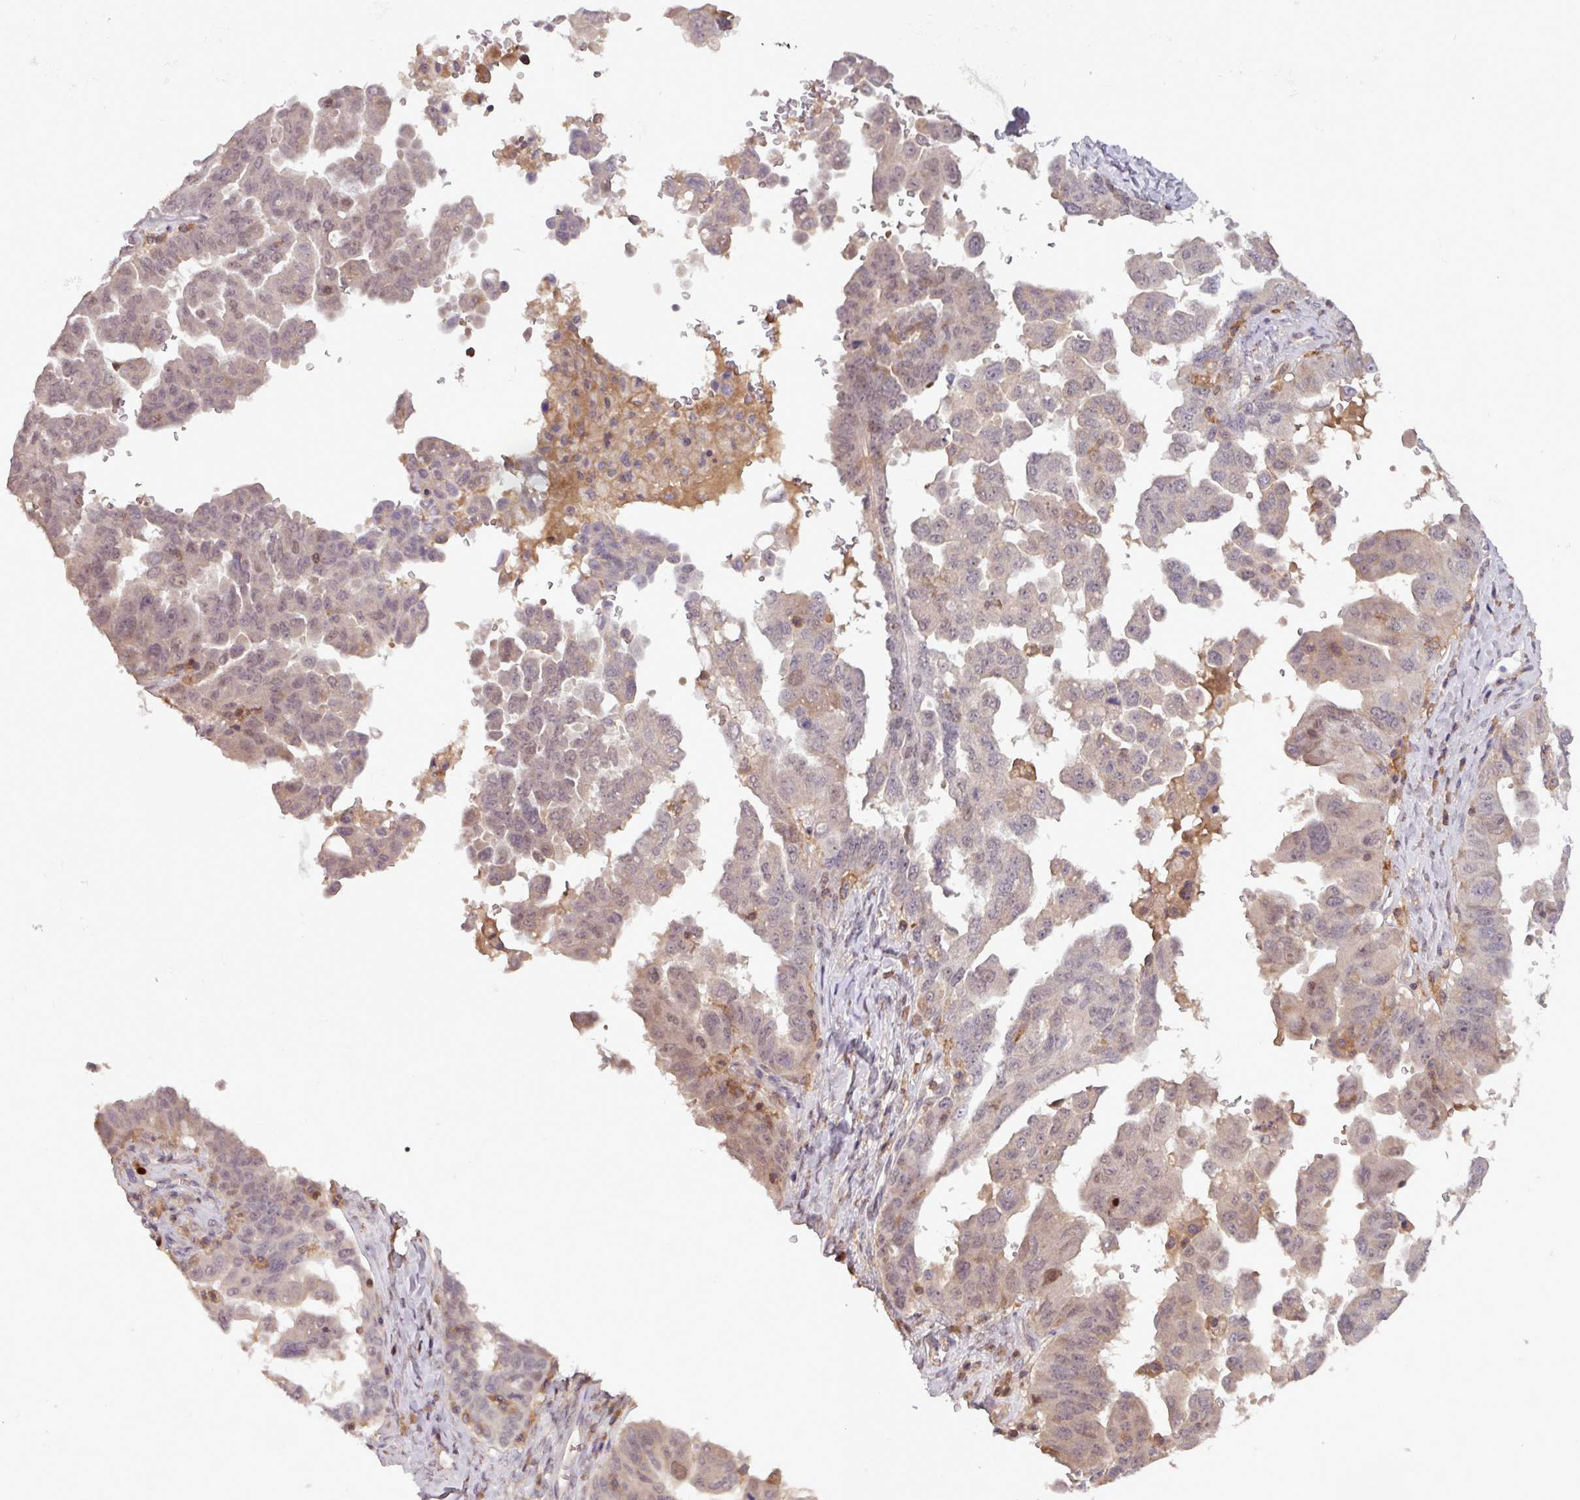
{"staining": {"intensity": "weak", "quantity": "25%-75%", "location": "cytoplasmic/membranous"}, "tissue": "ovarian cancer", "cell_type": "Tumor cells", "image_type": "cancer", "snomed": [{"axis": "morphology", "description": "Carcinoma, endometroid"}, {"axis": "topography", "description": "Ovary"}], "caption": "Immunohistochemical staining of human ovarian cancer (endometroid carcinoma) exhibits low levels of weak cytoplasmic/membranous positivity in approximately 25%-75% of tumor cells.", "gene": "PRRX1", "patient": {"sex": "female", "age": 62}}